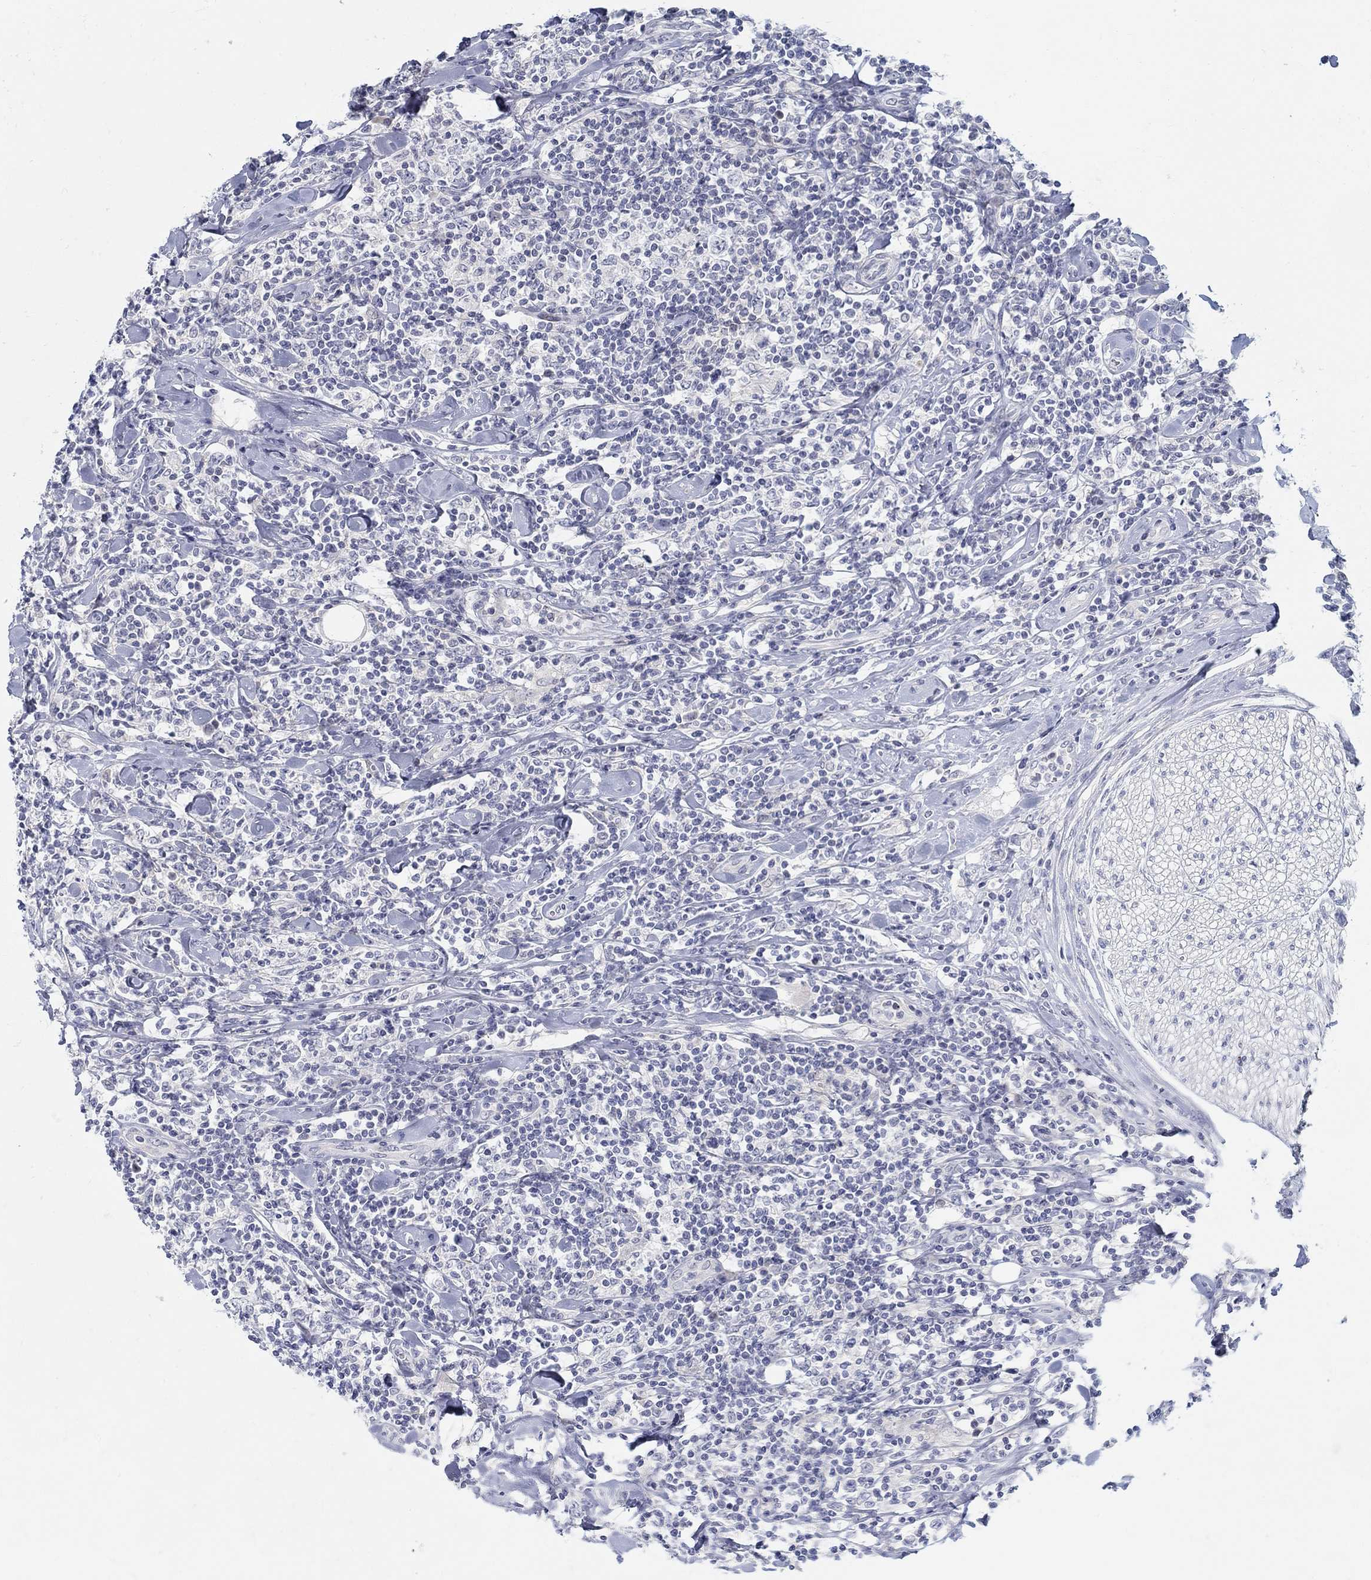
{"staining": {"intensity": "negative", "quantity": "none", "location": "none"}, "tissue": "lymphoma", "cell_type": "Tumor cells", "image_type": "cancer", "snomed": [{"axis": "morphology", "description": "Malignant lymphoma, non-Hodgkin's type, High grade"}, {"axis": "topography", "description": "Lymph node"}], "caption": "Lymphoma was stained to show a protein in brown. There is no significant staining in tumor cells. (Brightfield microscopy of DAB (3,3'-diaminobenzidine) IHC at high magnification).", "gene": "ANO7", "patient": {"sex": "female", "age": 84}}